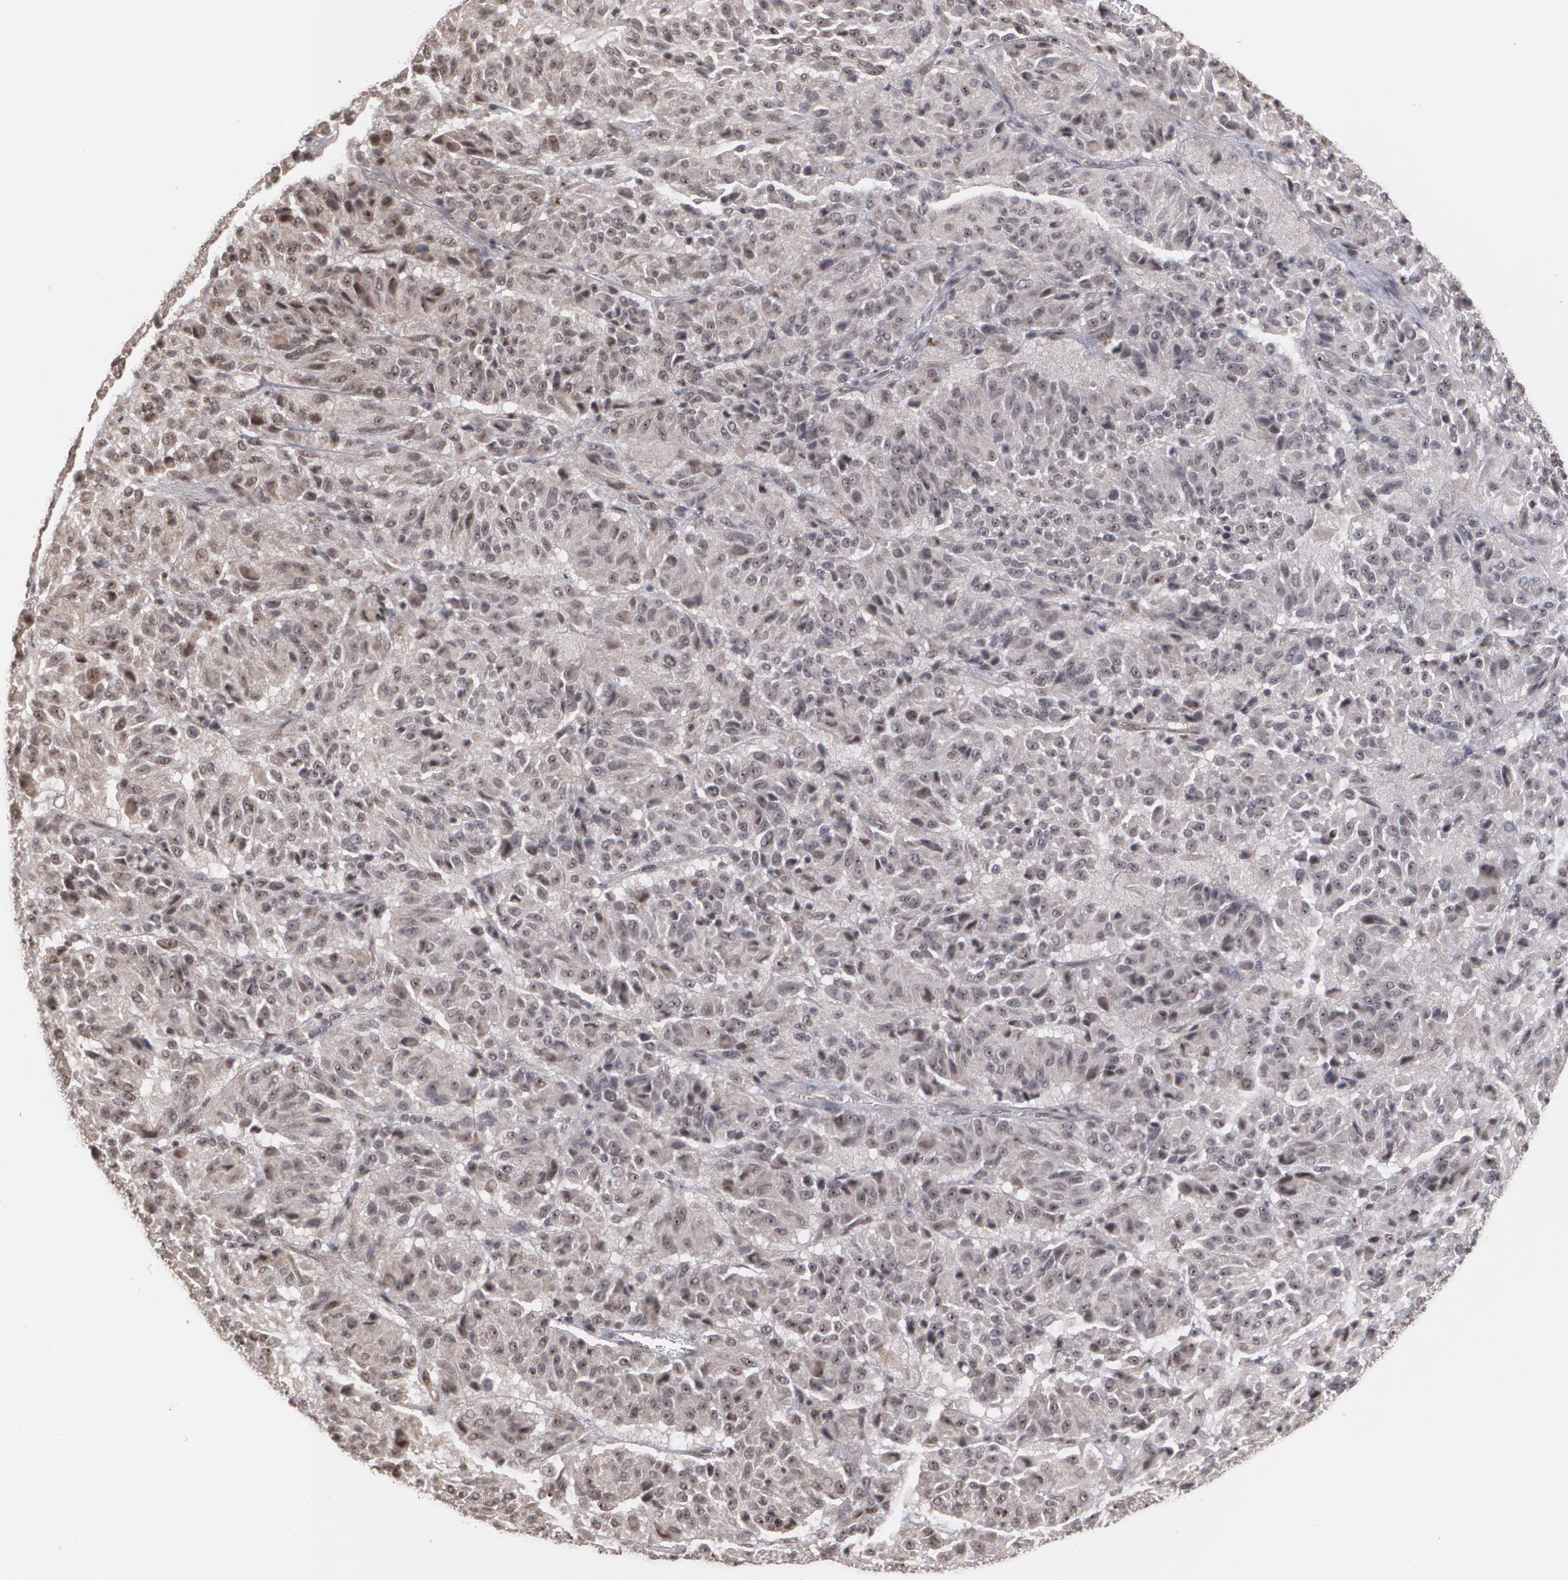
{"staining": {"intensity": "weak", "quantity": ">75%", "location": "cytoplasmic/membranous,nuclear"}, "tissue": "melanoma", "cell_type": "Tumor cells", "image_type": "cancer", "snomed": [{"axis": "morphology", "description": "Malignant melanoma, Metastatic site"}, {"axis": "topography", "description": "Lung"}], "caption": "Protein expression analysis of melanoma displays weak cytoplasmic/membranous and nuclear expression in approximately >75% of tumor cells.", "gene": "ZNF75A", "patient": {"sex": "male", "age": 64}}